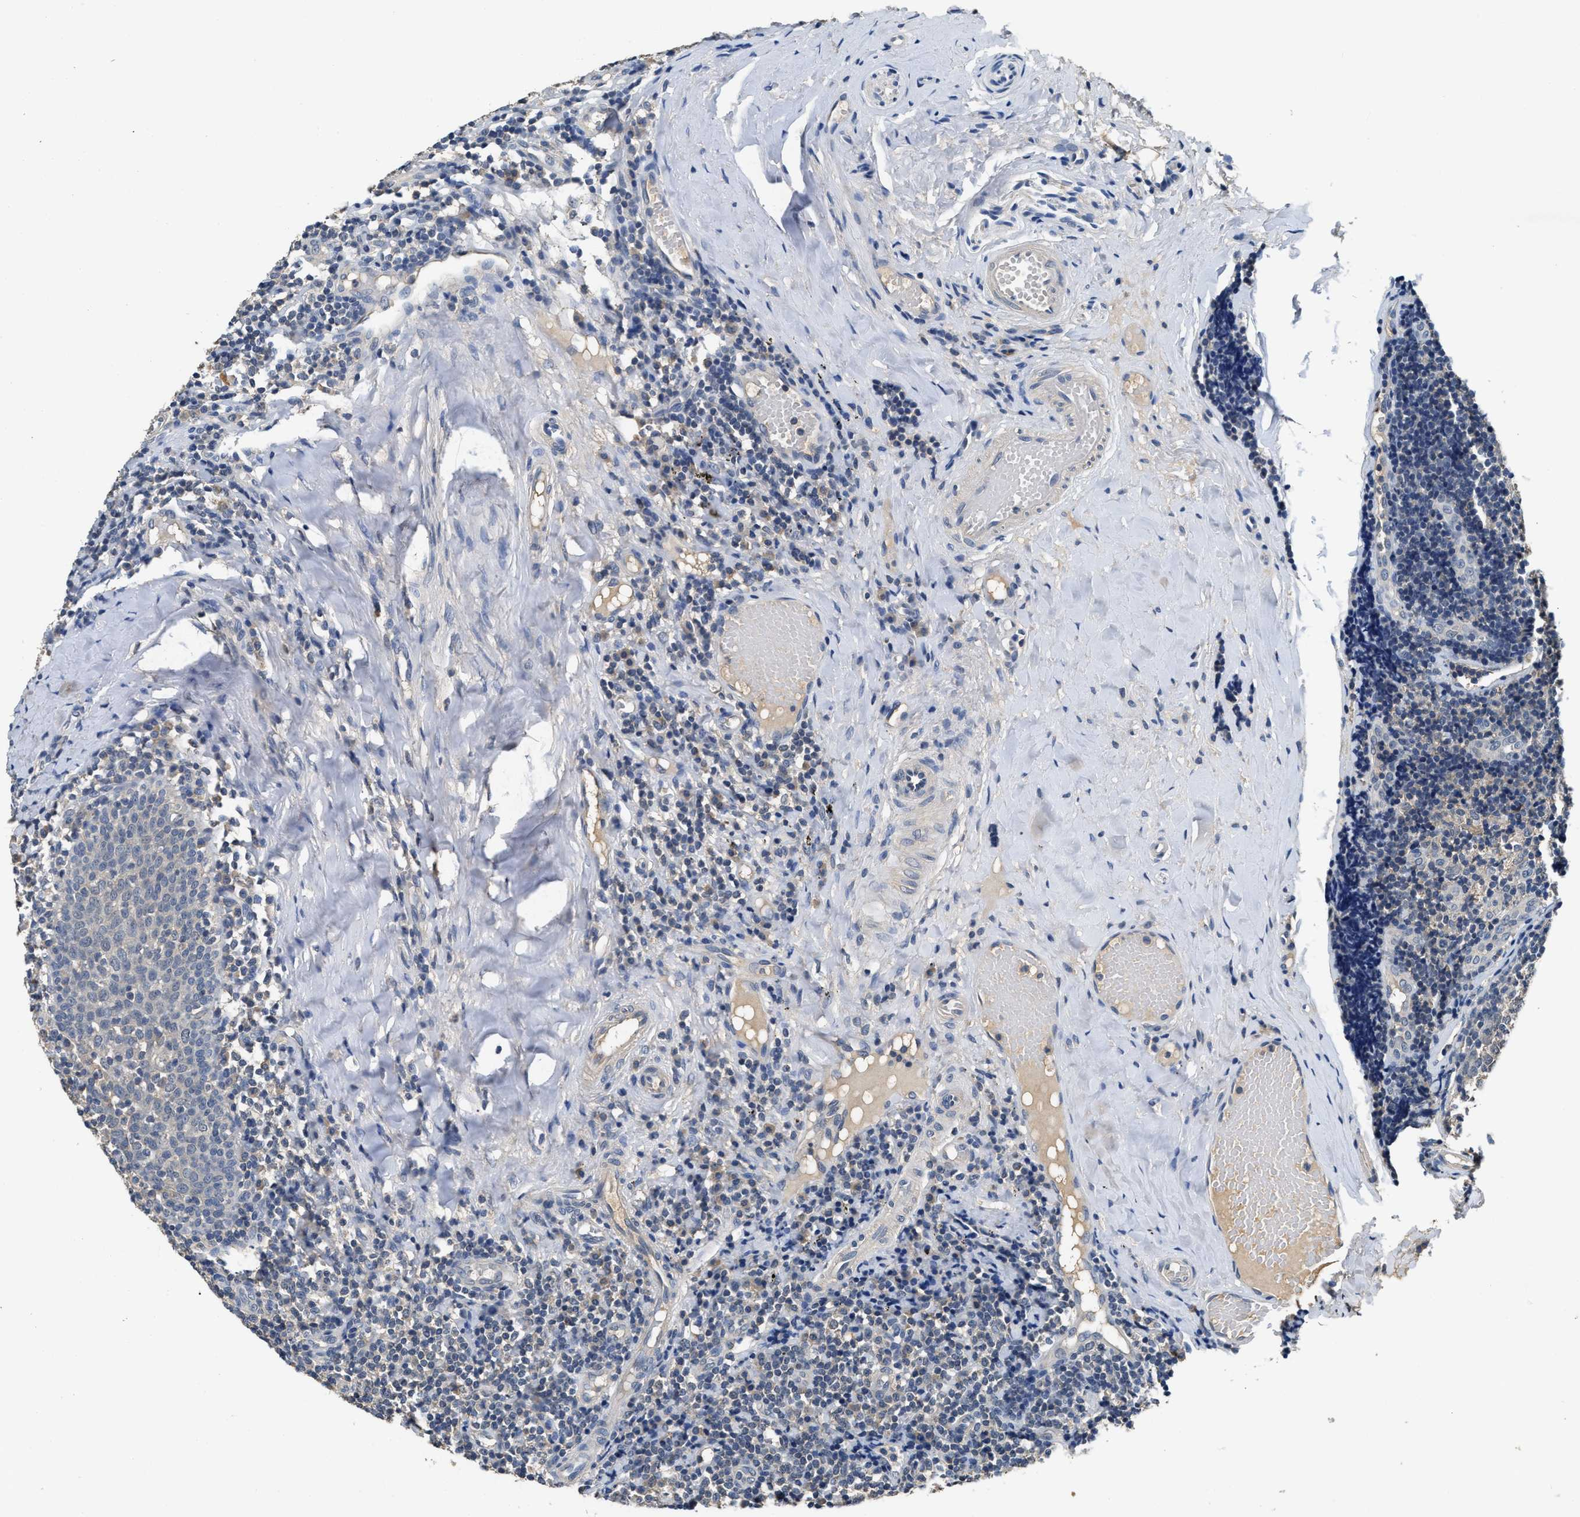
{"staining": {"intensity": "negative", "quantity": "none", "location": "none"}, "tissue": "tonsil", "cell_type": "Germinal center cells", "image_type": "normal", "snomed": [{"axis": "morphology", "description": "Normal tissue, NOS"}, {"axis": "topography", "description": "Tonsil"}], "caption": "A photomicrograph of tonsil stained for a protein reveals no brown staining in germinal center cells.", "gene": "INHA", "patient": {"sex": "female", "age": 19}}